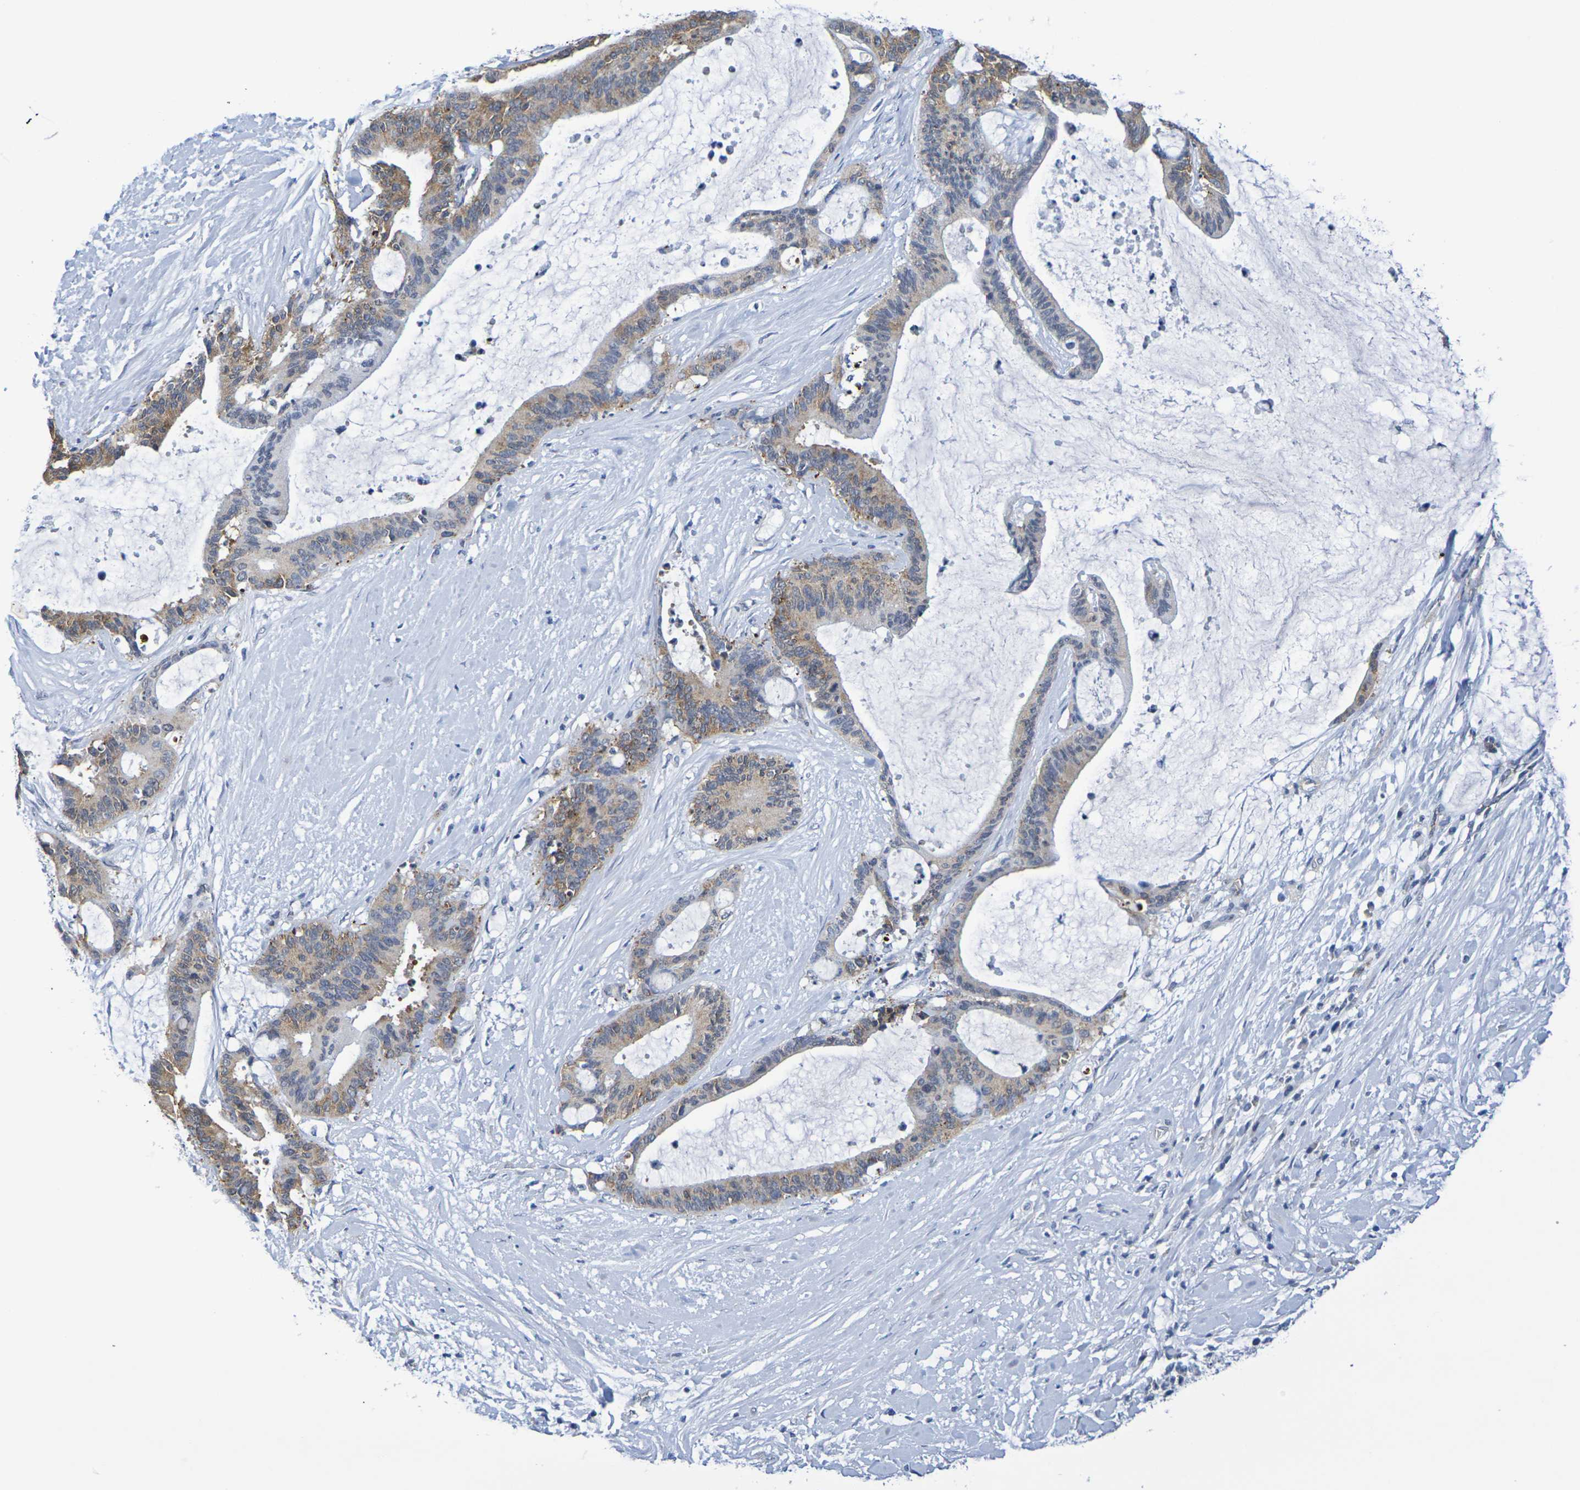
{"staining": {"intensity": "moderate", "quantity": "25%-75%", "location": "cytoplasmic/membranous"}, "tissue": "liver cancer", "cell_type": "Tumor cells", "image_type": "cancer", "snomed": [{"axis": "morphology", "description": "Cholangiocarcinoma"}, {"axis": "topography", "description": "Liver"}], "caption": "Liver cancer stained with immunohistochemistry (IHC) reveals moderate cytoplasmic/membranous positivity in approximately 25%-75% of tumor cells.", "gene": "CHRNB1", "patient": {"sex": "female", "age": 73}}